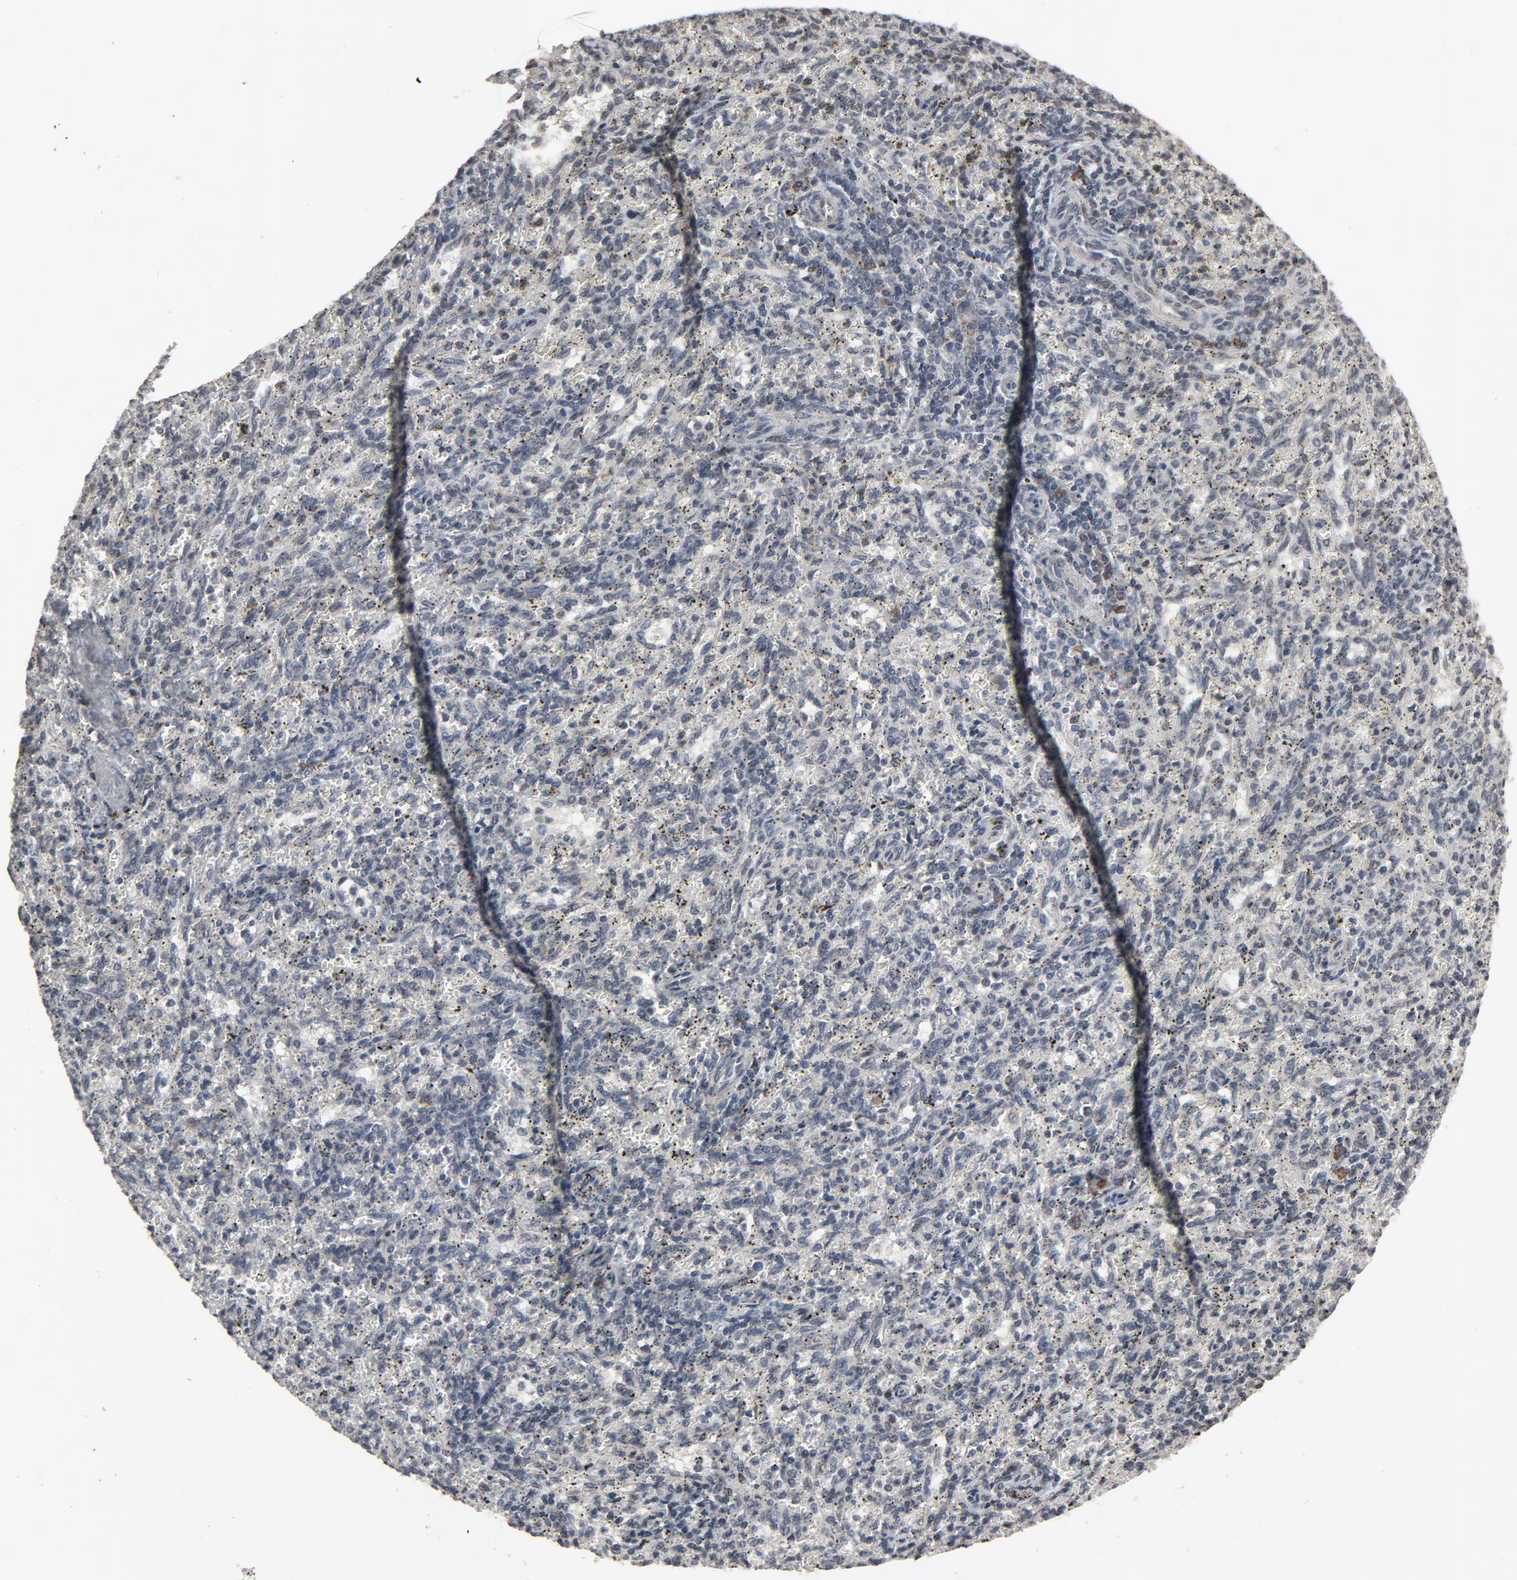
{"staining": {"intensity": "negative", "quantity": "none", "location": "none"}, "tissue": "spleen", "cell_type": "Cells in red pulp", "image_type": "normal", "snomed": [{"axis": "morphology", "description": "Normal tissue, NOS"}, {"axis": "topography", "description": "Spleen"}], "caption": "The micrograph displays no staining of cells in red pulp in unremarkable spleen. (DAB IHC visualized using brightfield microscopy, high magnification).", "gene": "POM121", "patient": {"sex": "female", "age": 10}}